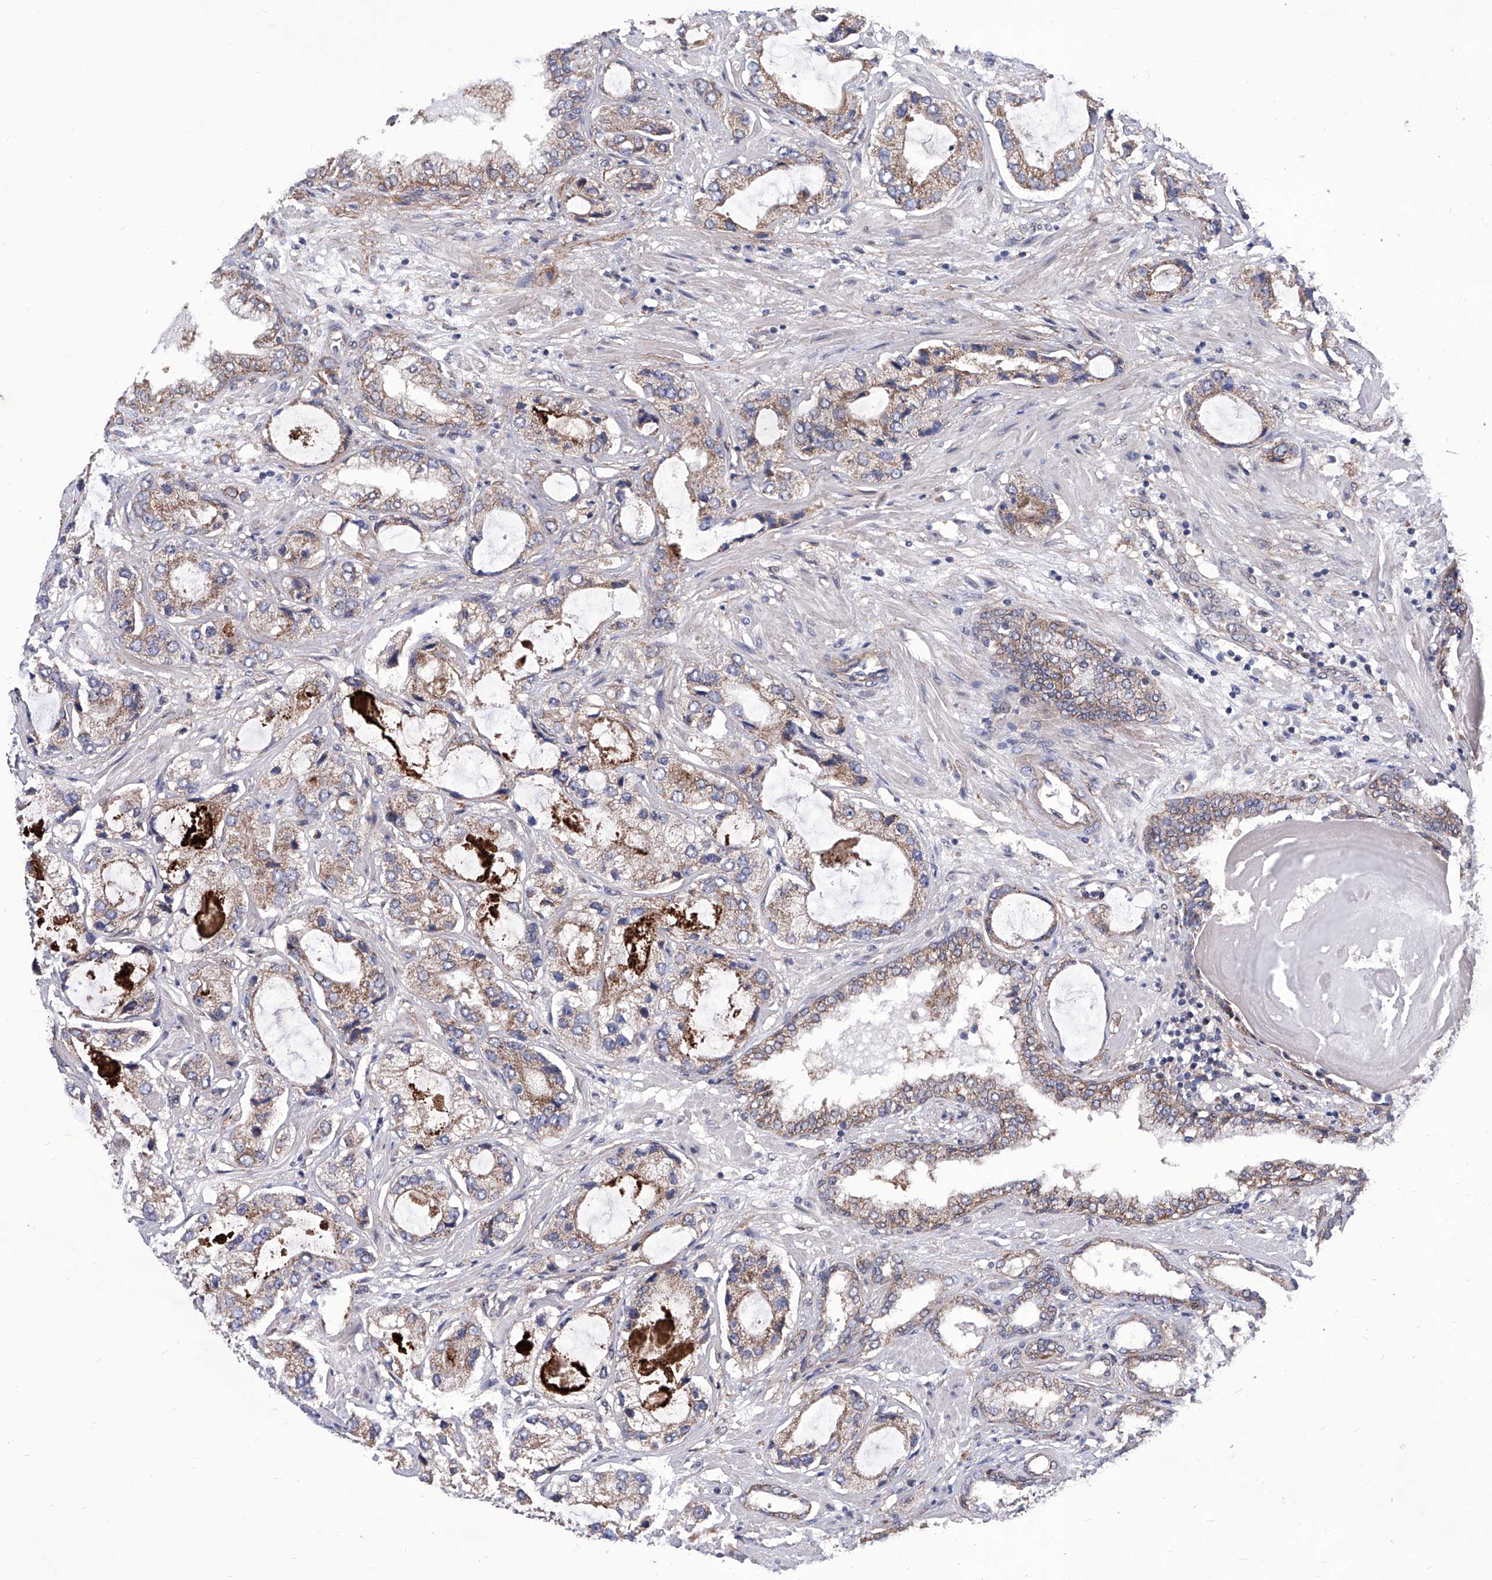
{"staining": {"intensity": "moderate", "quantity": ">75%", "location": "cytoplasmic/membranous"}, "tissue": "prostate cancer", "cell_type": "Tumor cells", "image_type": "cancer", "snomed": [{"axis": "morphology", "description": "Normal tissue, NOS"}, {"axis": "morphology", "description": "Adenocarcinoma, High grade"}, {"axis": "topography", "description": "Prostate"}, {"axis": "topography", "description": "Peripheral nerve tissue"}], "caption": "Protein expression analysis of adenocarcinoma (high-grade) (prostate) reveals moderate cytoplasmic/membranous positivity in approximately >75% of tumor cells.", "gene": "KTI12", "patient": {"sex": "male", "age": 59}}